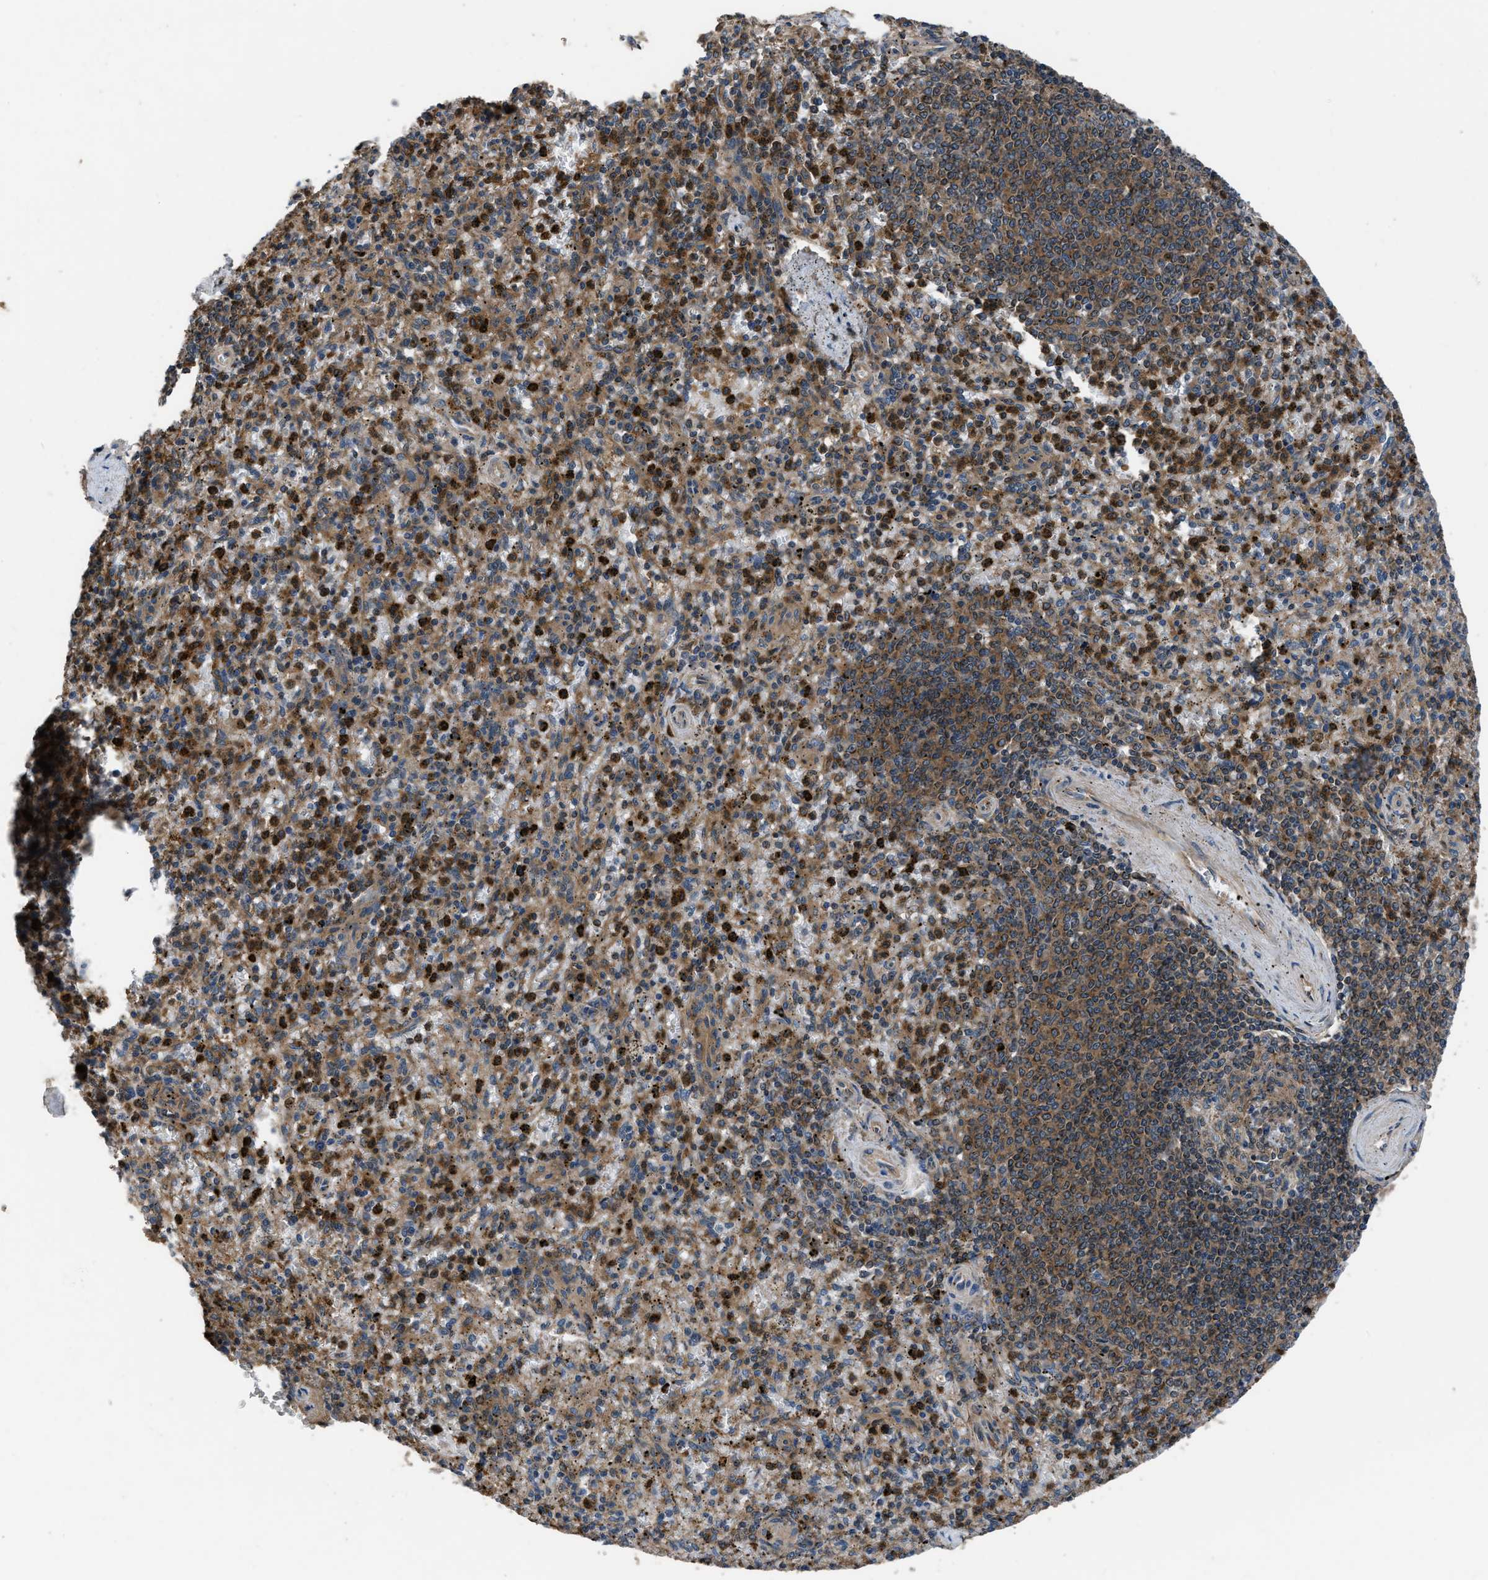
{"staining": {"intensity": "strong", "quantity": ">75%", "location": "cytoplasmic/membranous,nuclear"}, "tissue": "spleen", "cell_type": "Cells in red pulp", "image_type": "normal", "snomed": [{"axis": "morphology", "description": "Normal tissue, NOS"}, {"axis": "topography", "description": "Spleen"}], "caption": "Strong cytoplasmic/membranous,nuclear positivity for a protein is appreciated in about >75% of cells in red pulp of benign spleen using immunohistochemistry (IHC).", "gene": "USP25", "patient": {"sex": "male", "age": 72}}